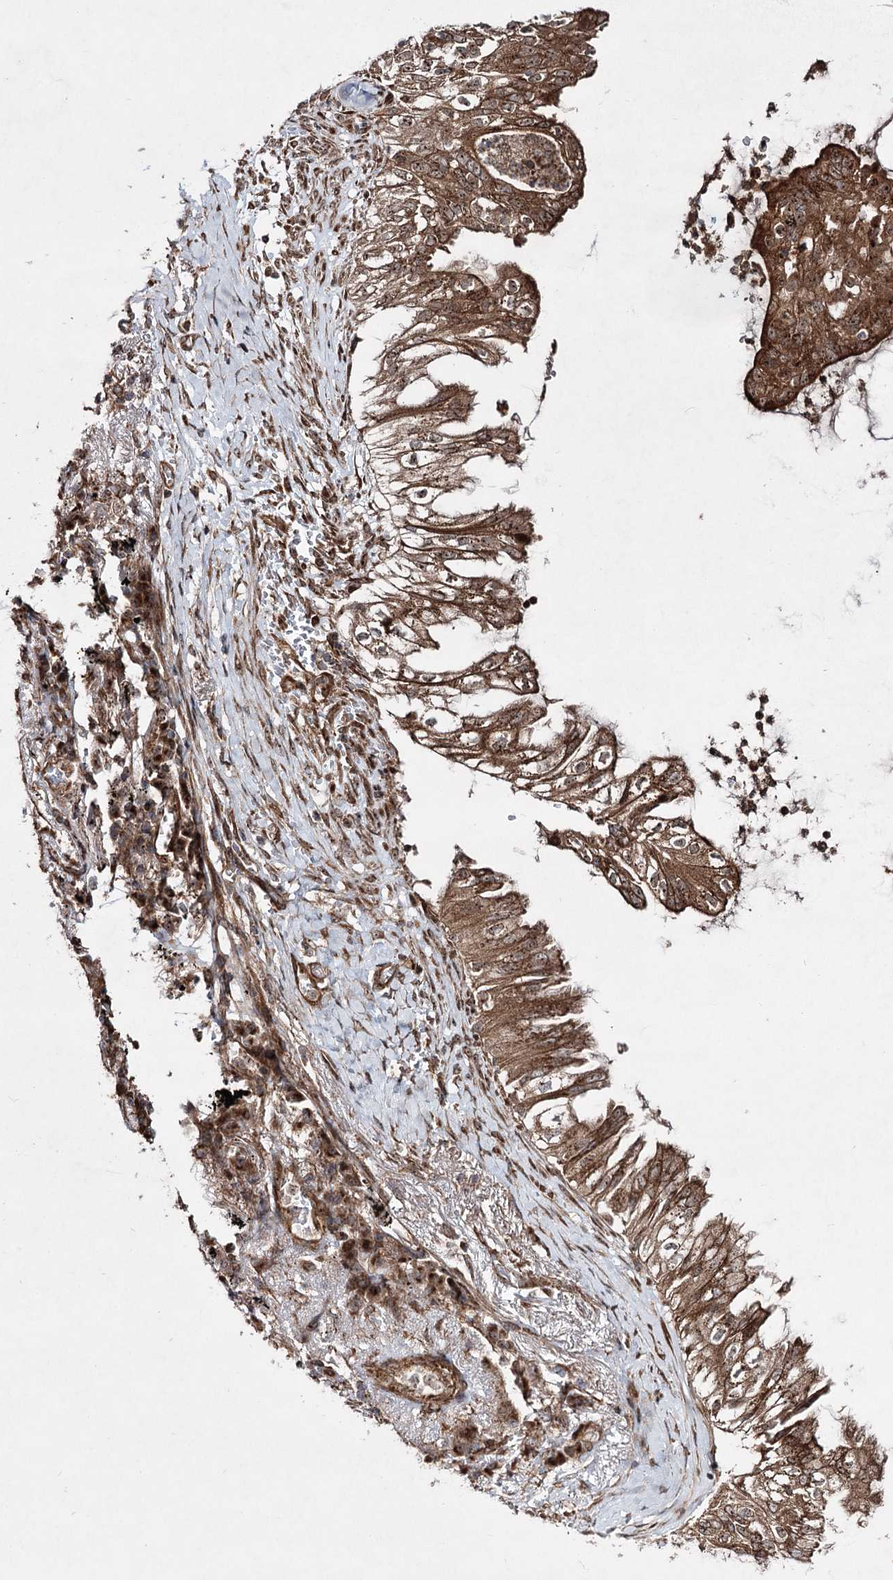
{"staining": {"intensity": "moderate", "quantity": ">75%", "location": "cytoplasmic/membranous,nuclear"}, "tissue": "lung cancer", "cell_type": "Tumor cells", "image_type": "cancer", "snomed": [{"axis": "morphology", "description": "Adenocarcinoma, NOS"}, {"axis": "topography", "description": "Lung"}], "caption": "Immunohistochemical staining of lung cancer (adenocarcinoma) exhibits medium levels of moderate cytoplasmic/membranous and nuclear protein positivity in about >75% of tumor cells. (brown staining indicates protein expression, while blue staining denotes nuclei).", "gene": "SERINC5", "patient": {"sex": "female", "age": 70}}